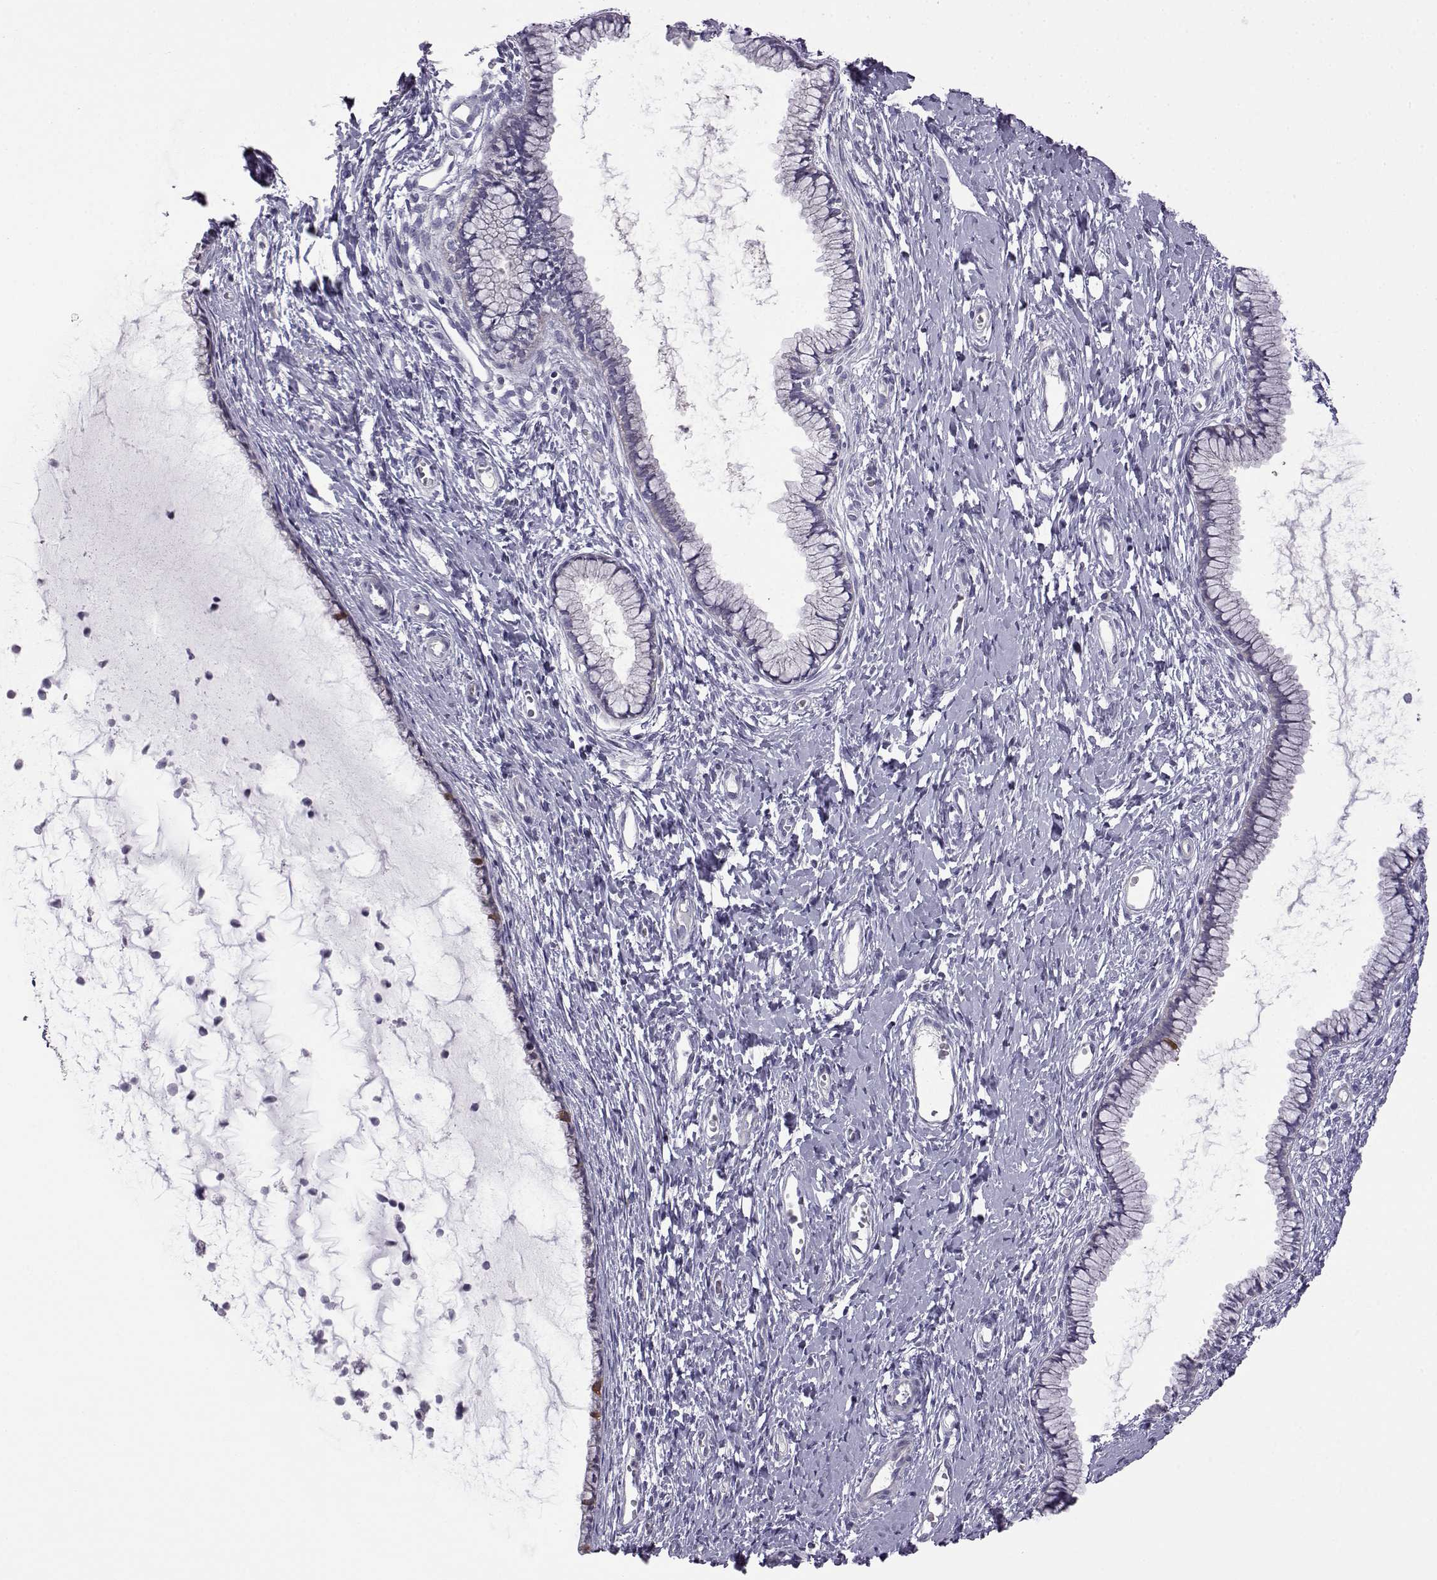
{"staining": {"intensity": "moderate", "quantity": "<25%", "location": "cytoplasmic/membranous"}, "tissue": "cervix", "cell_type": "Glandular cells", "image_type": "normal", "snomed": [{"axis": "morphology", "description": "Normal tissue, NOS"}, {"axis": "topography", "description": "Cervix"}], "caption": "Cervix stained with a brown dye exhibits moderate cytoplasmic/membranous positive staining in approximately <25% of glandular cells.", "gene": "VGF", "patient": {"sex": "female", "age": 40}}